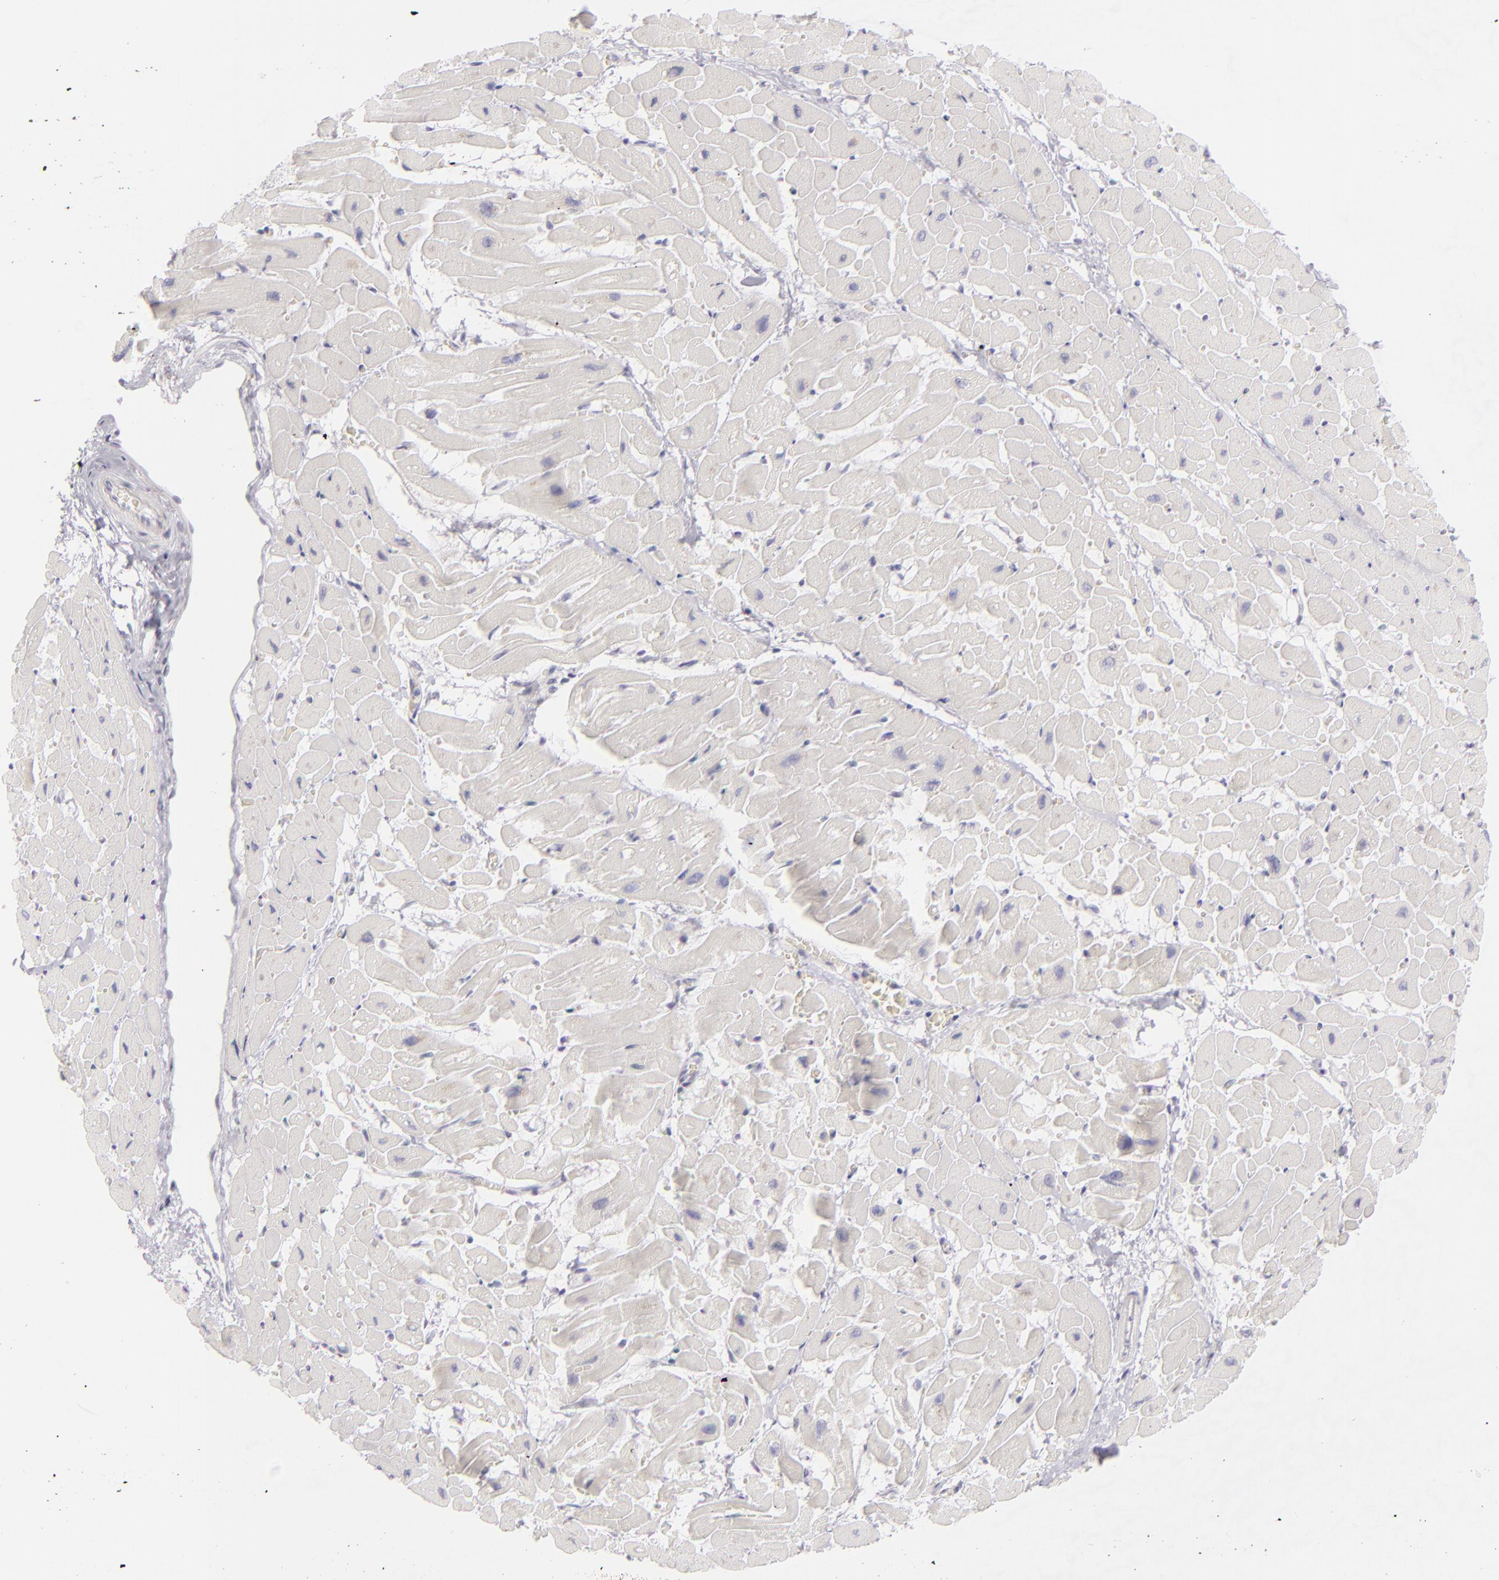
{"staining": {"intensity": "negative", "quantity": "none", "location": "none"}, "tissue": "heart muscle", "cell_type": "Cardiomyocytes", "image_type": "normal", "snomed": [{"axis": "morphology", "description": "Normal tissue, NOS"}, {"axis": "topography", "description": "Heart"}], "caption": "DAB immunohistochemical staining of unremarkable heart muscle shows no significant staining in cardiomyocytes. (Stains: DAB (3,3'-diaminobenzidine) immunohistochemistry (IHC) with hematoxylin counter stain, Microscopy: brightfield microscopy at high magnification).", "gene": "CDX2", "patient": {"sex": "male", "age": 45}}